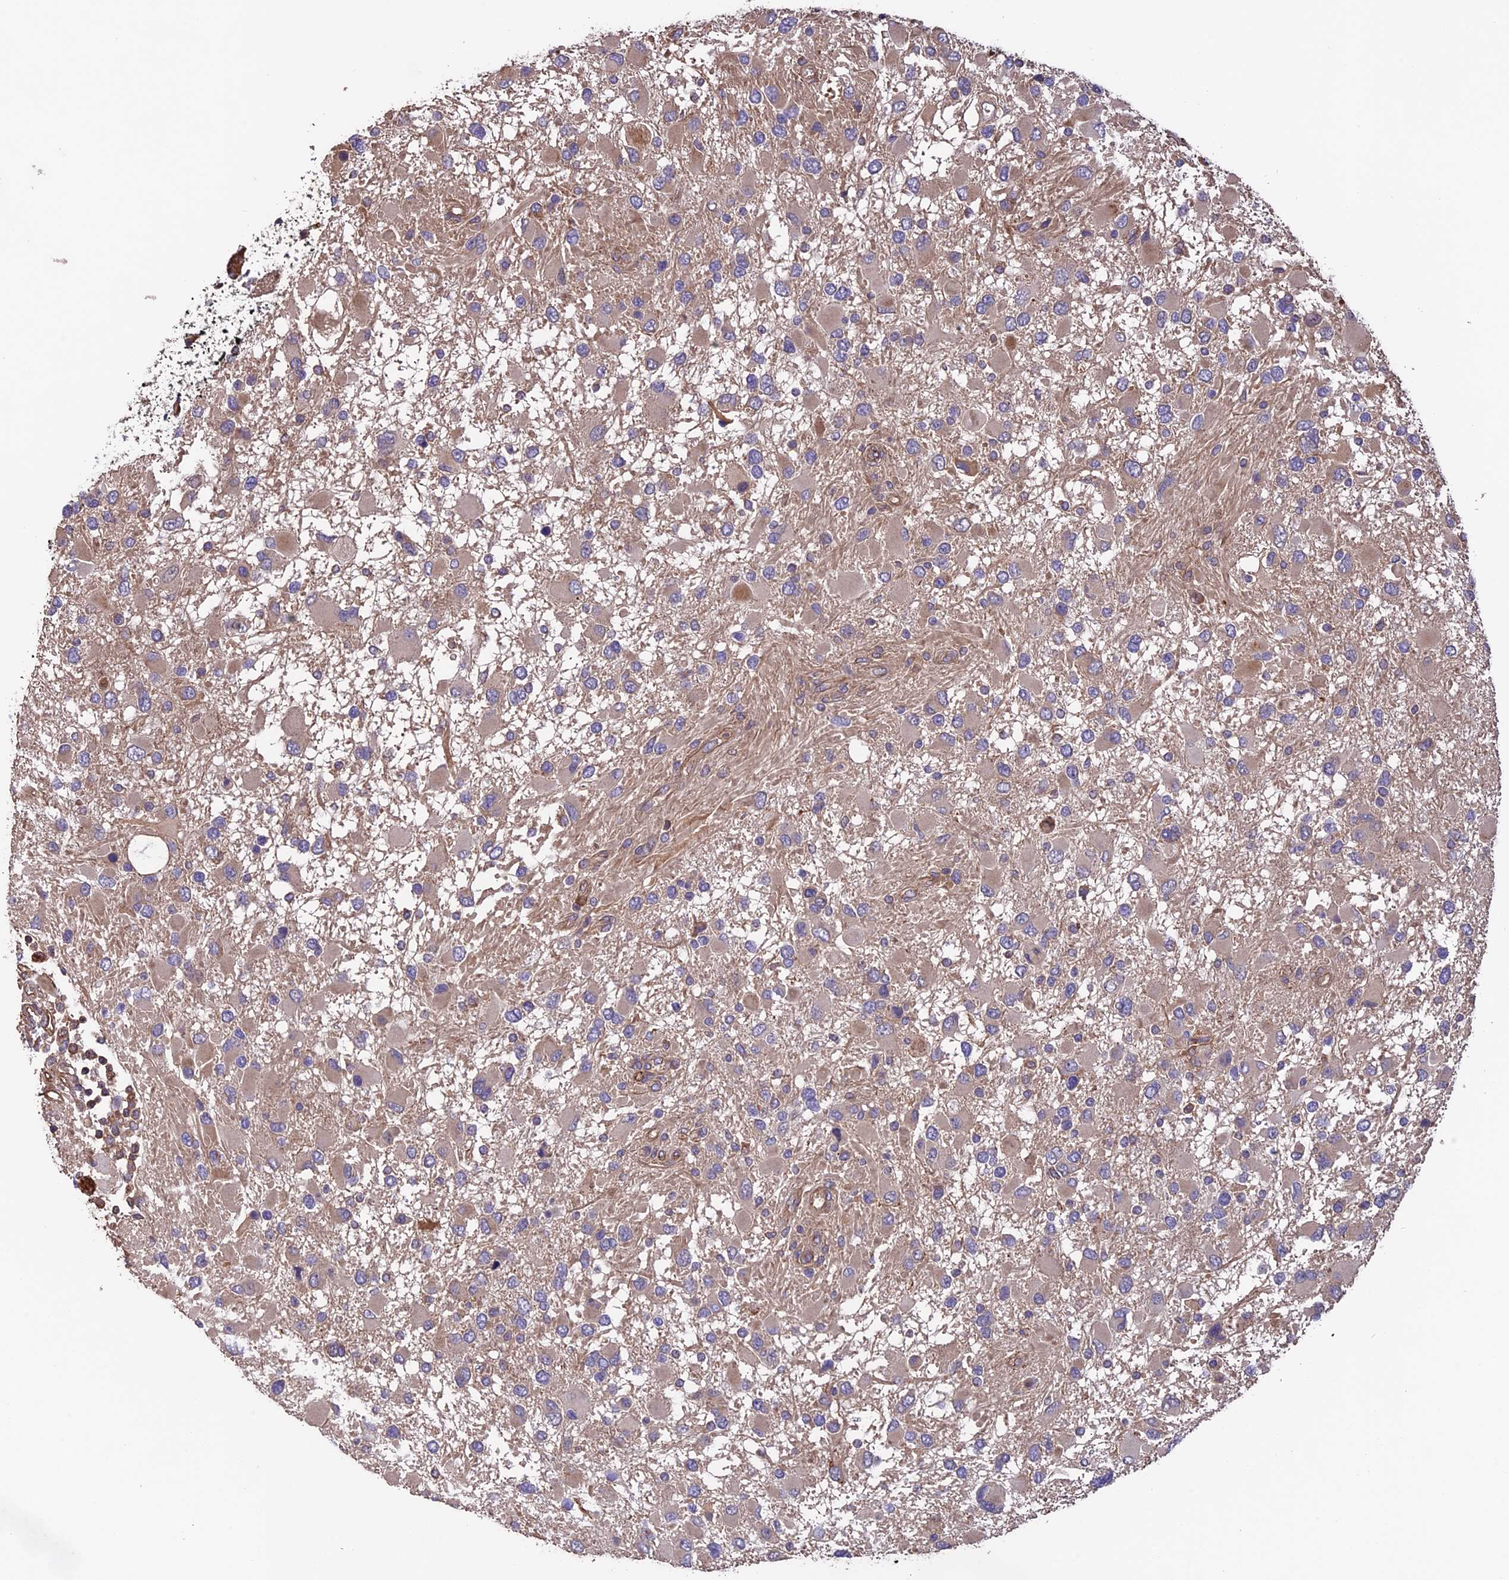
{"staining": {"intensity": "weak", "quantity": "25%-75%", "location": "cytoplasmic/membranous"}, "tissue": "glioma", "cell_type": "Tumor cells", "image_type": "cancer", "snomed": [{"axis": "morphology", "description": "Glioma, malignant, High grade"}, {"axis": "topography", "description": "Brain"}], "caption": "Weak cytoplasmic/membranous staining is identified in approximately 25%-75% of tumor cells in glioma.", "gene": "GAS8", "patient": {"sex": "male", "age": 53}}